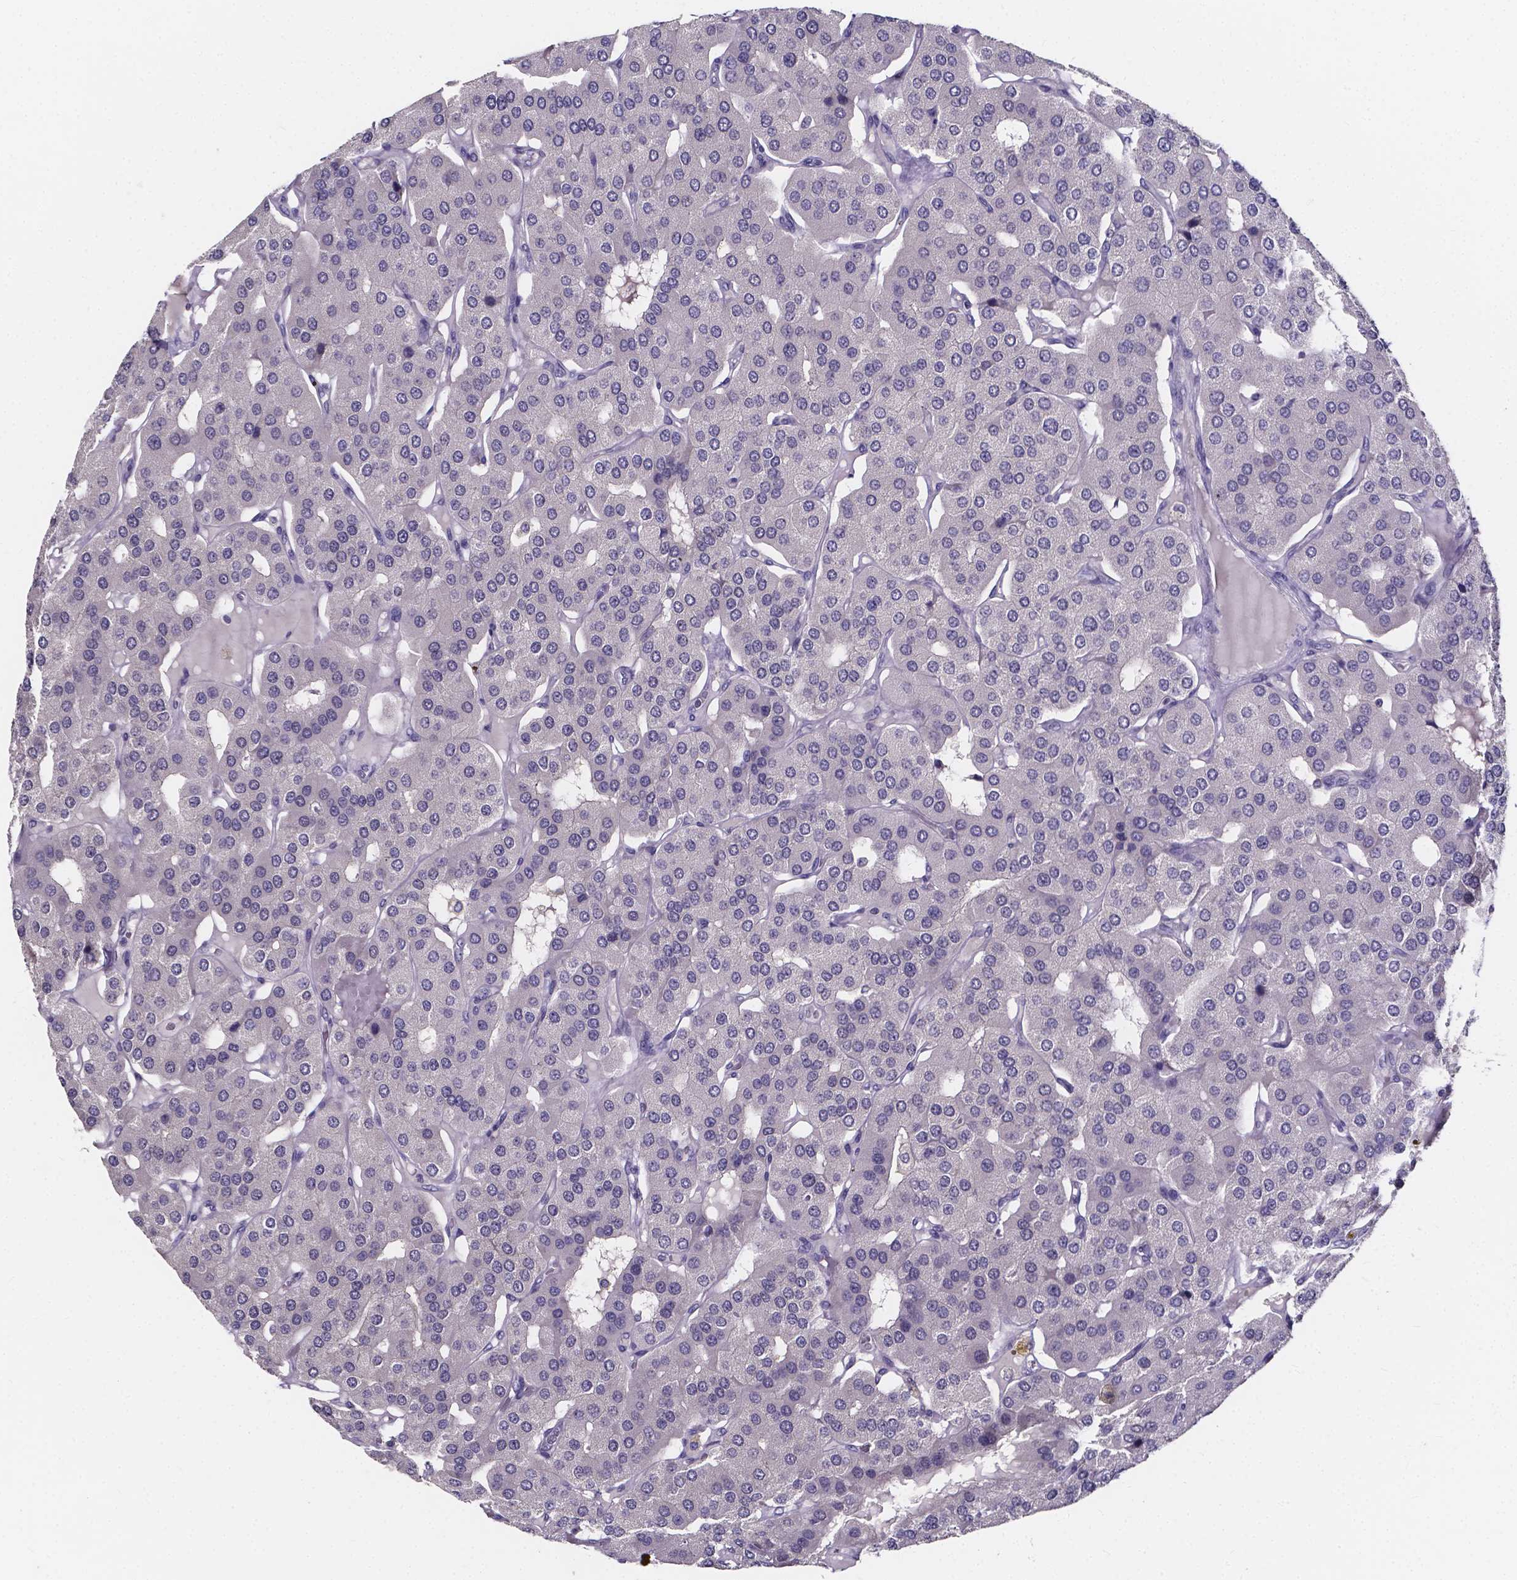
{"staining": {"intensity": "negative", "quantity": "none", "location": "none"}, "tissue": "parathyroid gland", "cell_type": "Glandular cells", "image_type": "normal", "snomed": [{"axis": "morphology", "description": "Normal tissue, NOS"}, {"axis": "morphology", "description": "Adenoma, NOS"}, {"axis": "topography", "description": "Parathyroid gland"}], "caption": "The micrograph exhibits no significant expression in glandular cells of parathyroid gland.", "gene": "SPOCD1", "patient": {"sex": "female", "age": 86}}